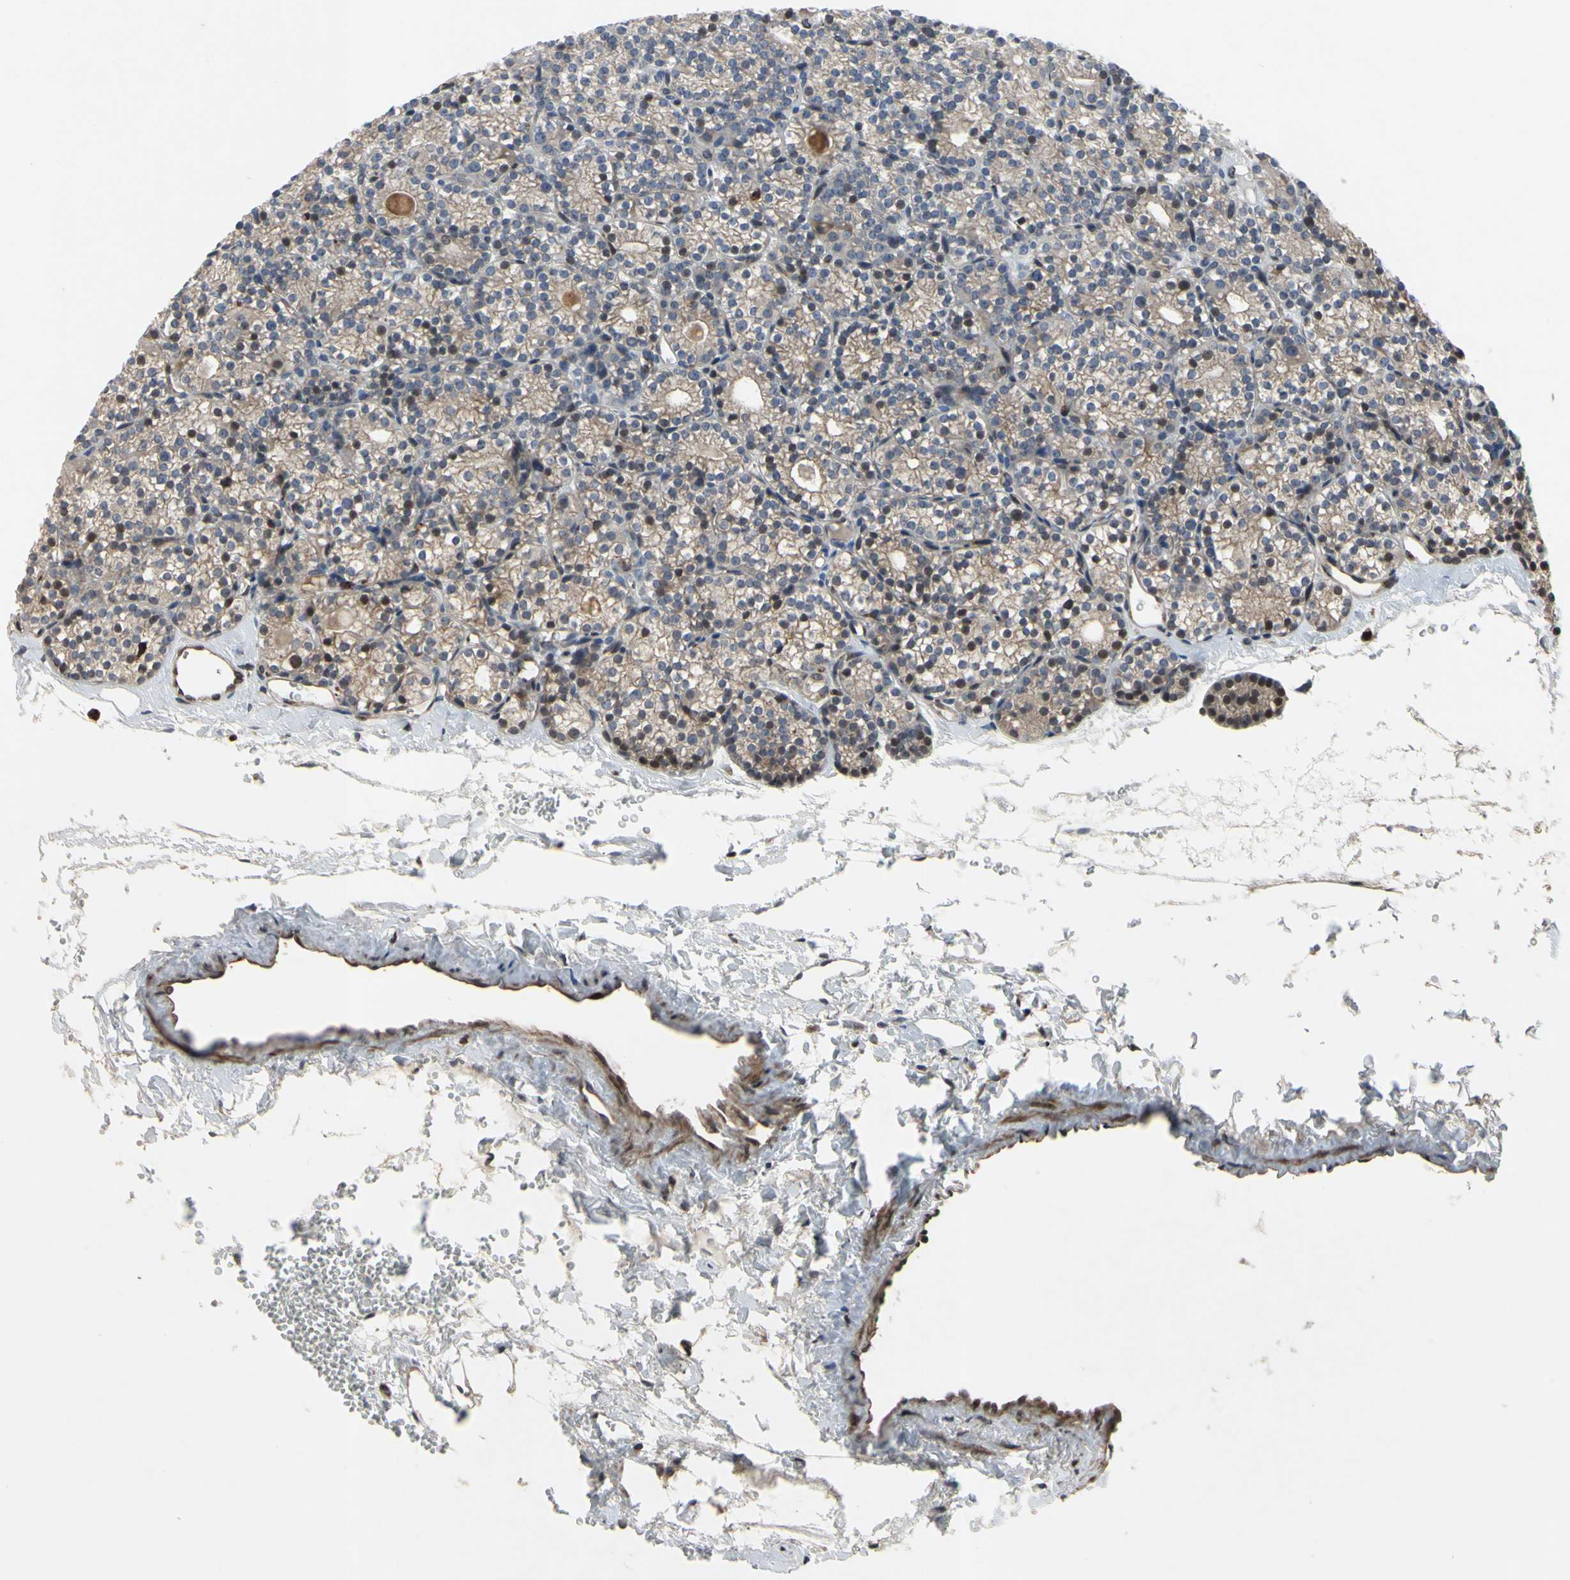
{"staining": {"intensity": "negative", "quantity": "none", "location": "none"}, "tissue": "parathyroid gland", "cell_type": "Glandular cells", "image_type": "normal", "snomed": [{"axis": "morphology", "description": "Normal tissue, NOS"}, {"axis": "topography", "description": "Parathyroid gland"}], "caption": "Photomicrograph shows no significant protein expression in glandular cells of normal parathyroid gland. The staining is performed using DAB brown chromogen with nuclei counter-stained in using hematoxylin.", "gene": "PLXNA2", "patient": {"sex": "female", "age": 64}}